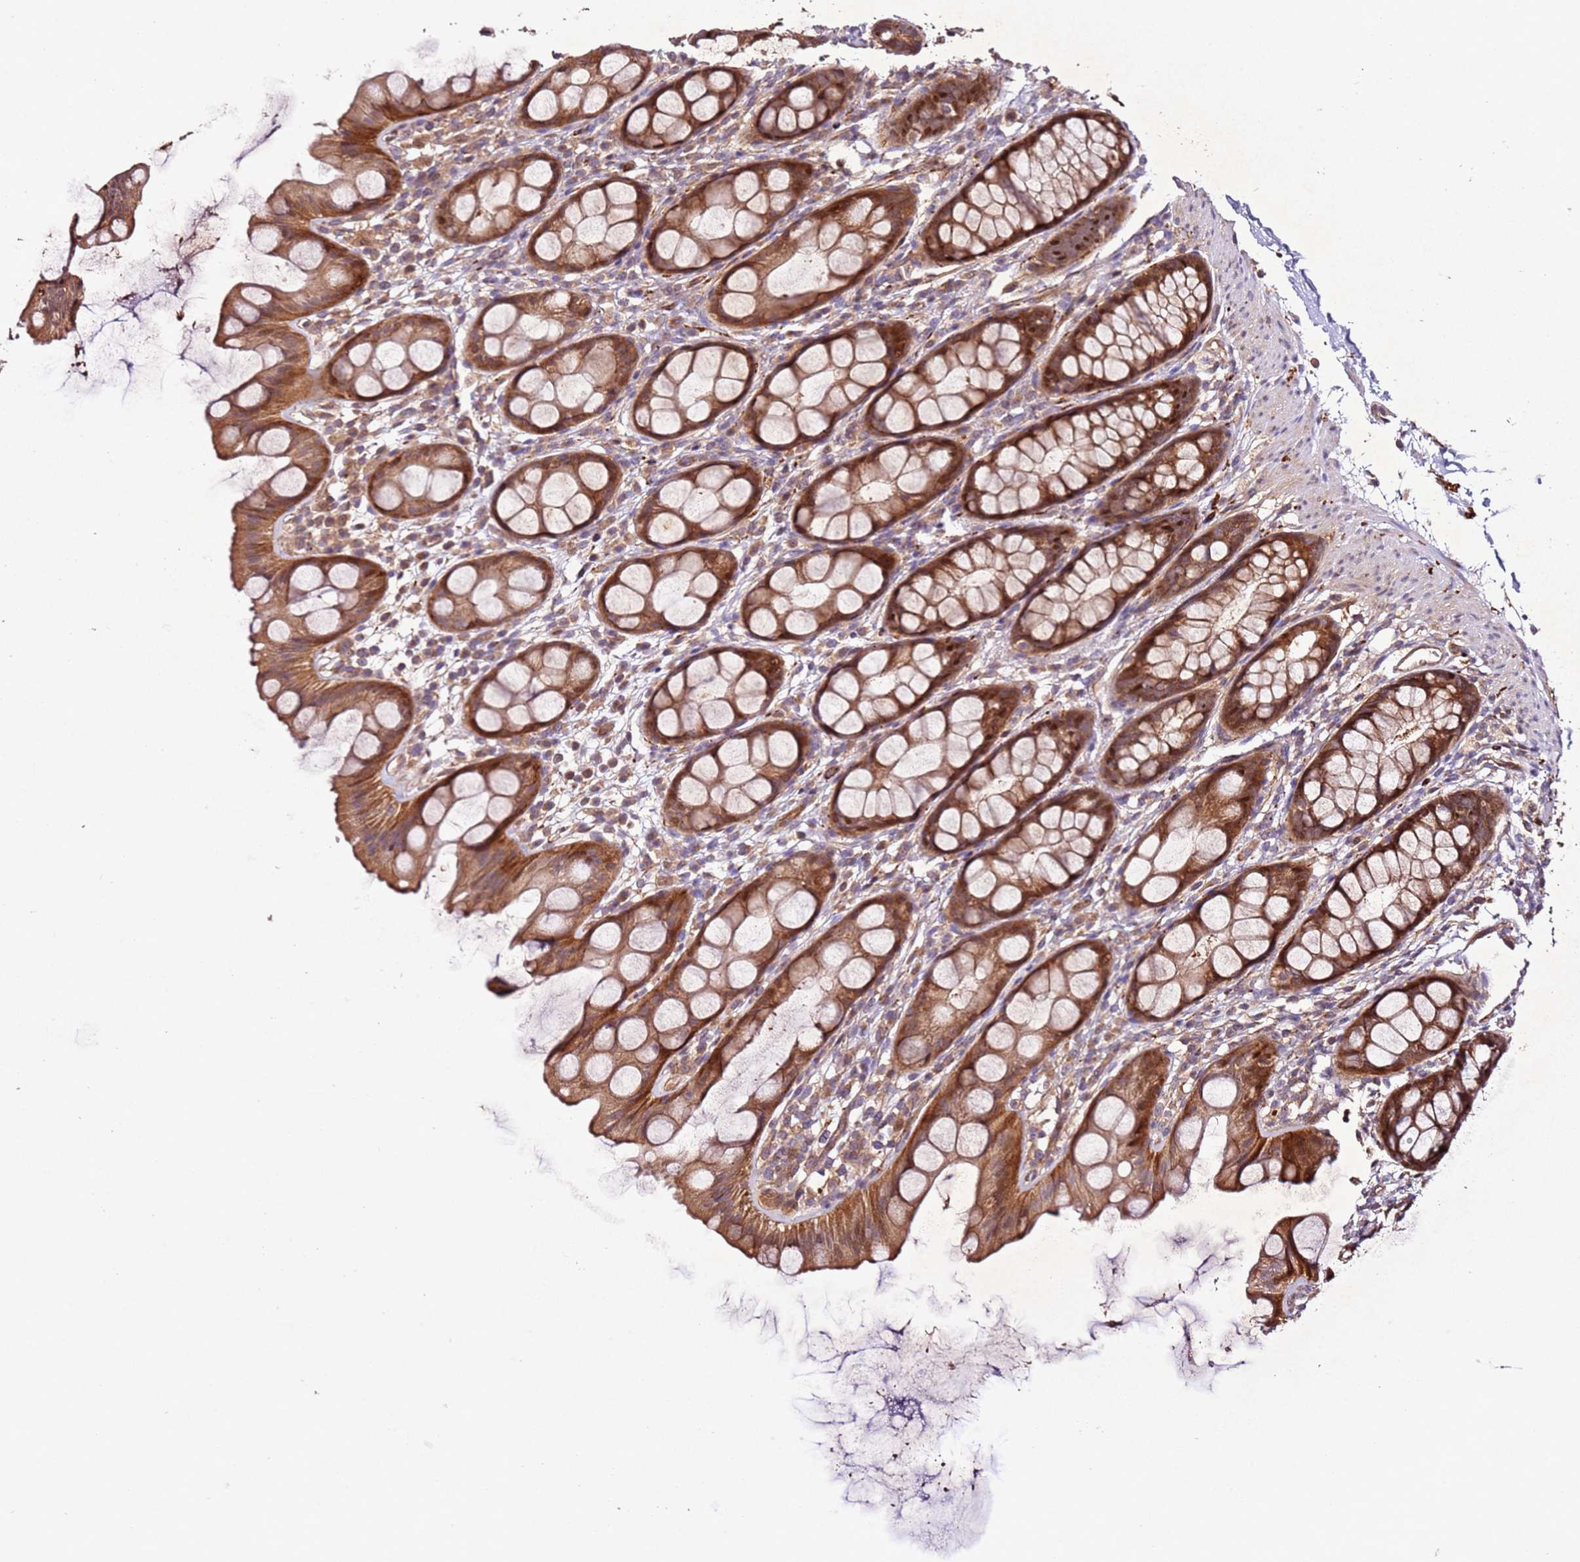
{"staining": {"intensity": "moderate", "quantity": ">75%", "location": "cytoplasmic/membranous"}, "tissue": "rectum", "cell_type": "Glandular cells", "image_type": "normal", "snomed": [{"axis": "morphology", "description": "Normal tissue, NOS"}, {"axis": "topography", "description": "Rectum"}], "caption": "This micrograph demonstrates IHC staining of unremarkable rectum, with medium moderate cytoplasmic/membranous expression in approximately >75% of glandular cells.", "gene": "PTMA", "patient": {"sex": "female", "age": 65}}